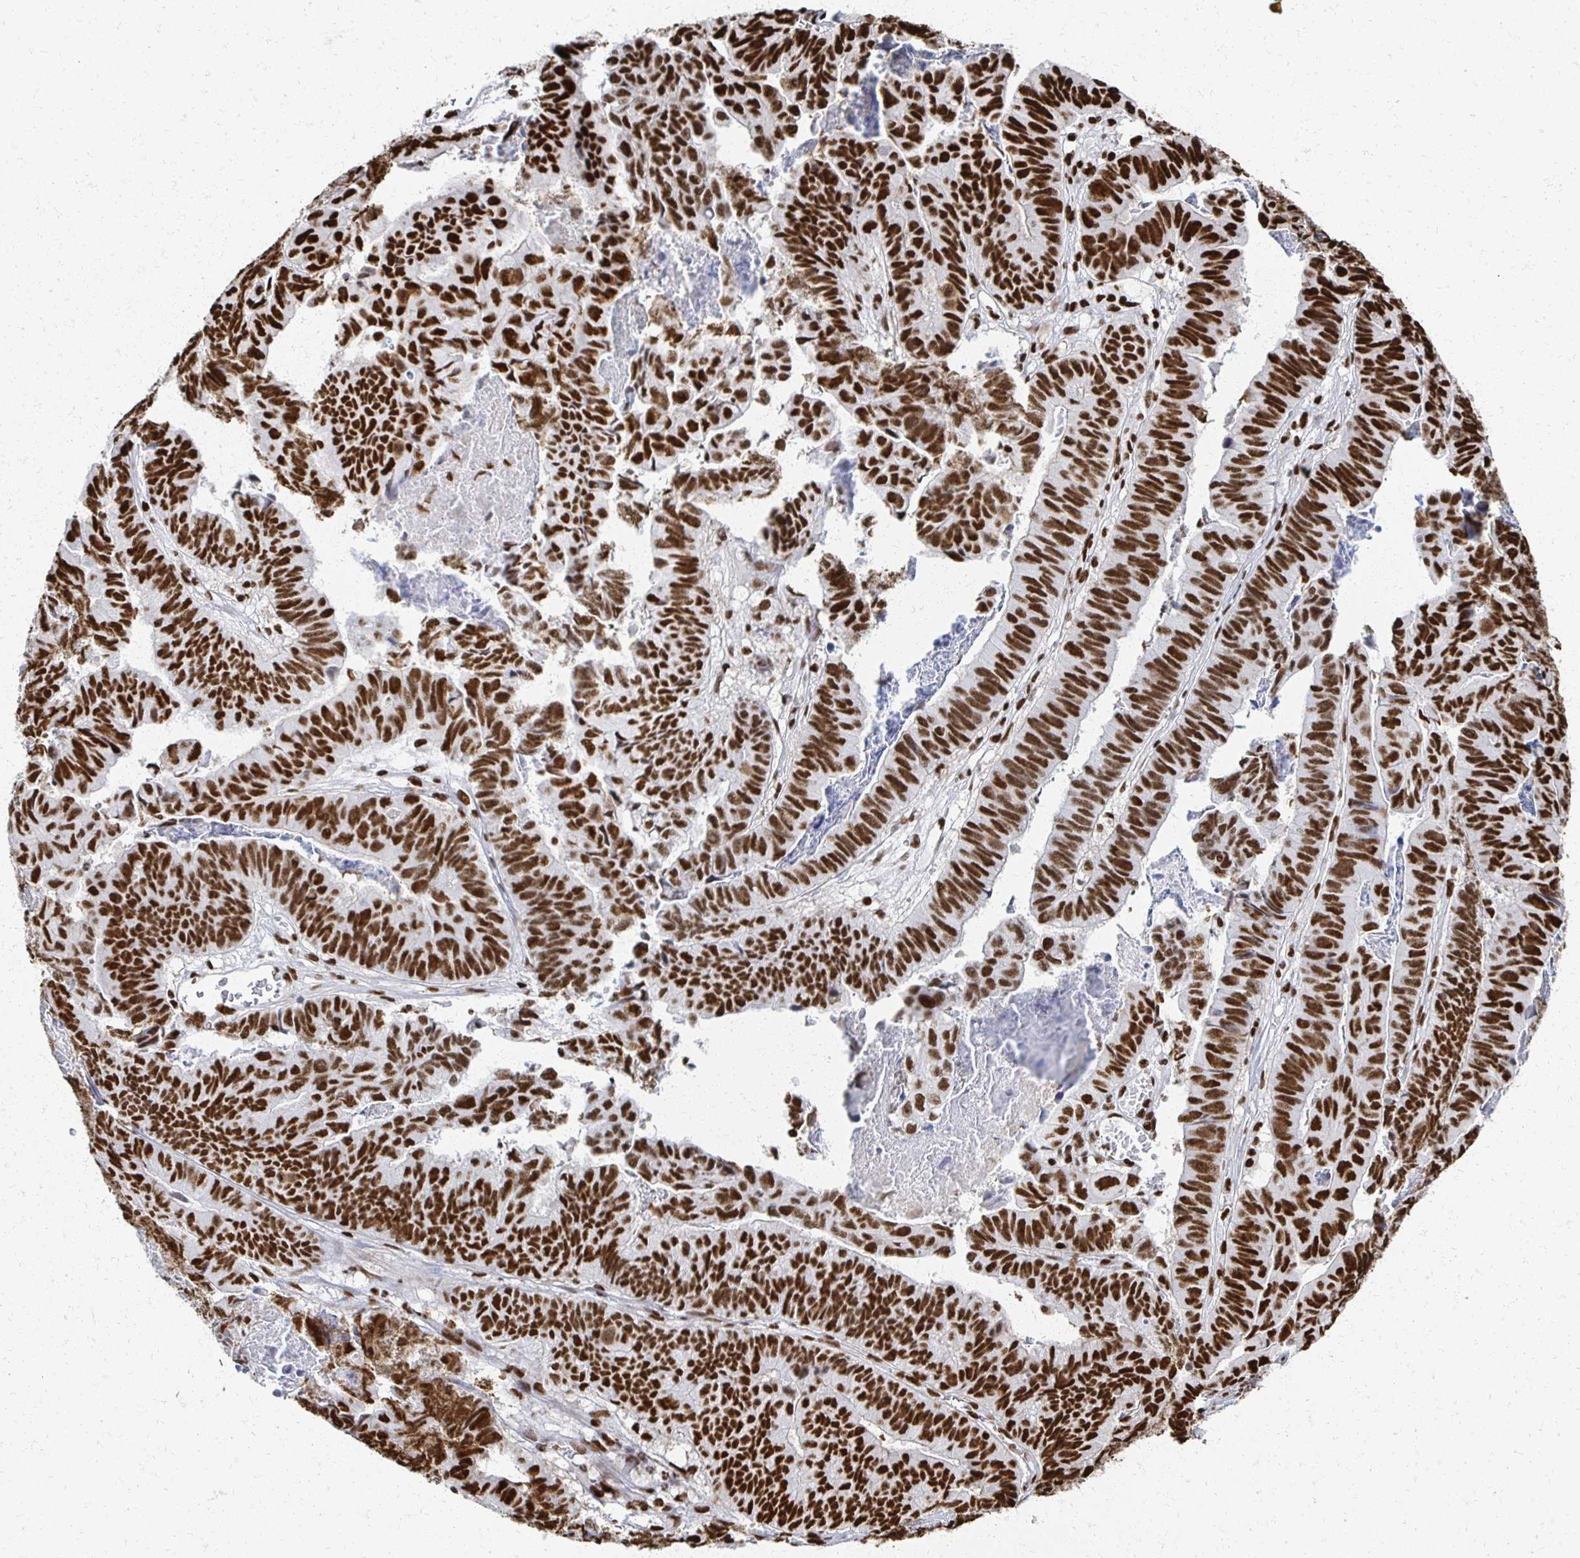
{"staining": {"intensity": "strong", "quantity": ">75%", "location": "nuclear"}, "tissue": "stomach cancer", "cell_type": "Tumor cells", "image_type": "cancer", "snomed": [{"axis": "morphology", "description": "Adenocarcinoma, NOS"}, {"axis": "topography", "description": "Stomach, lower"}], "caption": "Stomach cancer (adenocarcinoma) stained with immunohistochemistry reveals strong nuclear expression in approximately >75% of tumor cells.", "gene": "RBBP7", "patient": {"sex": "male", "age": 77}}